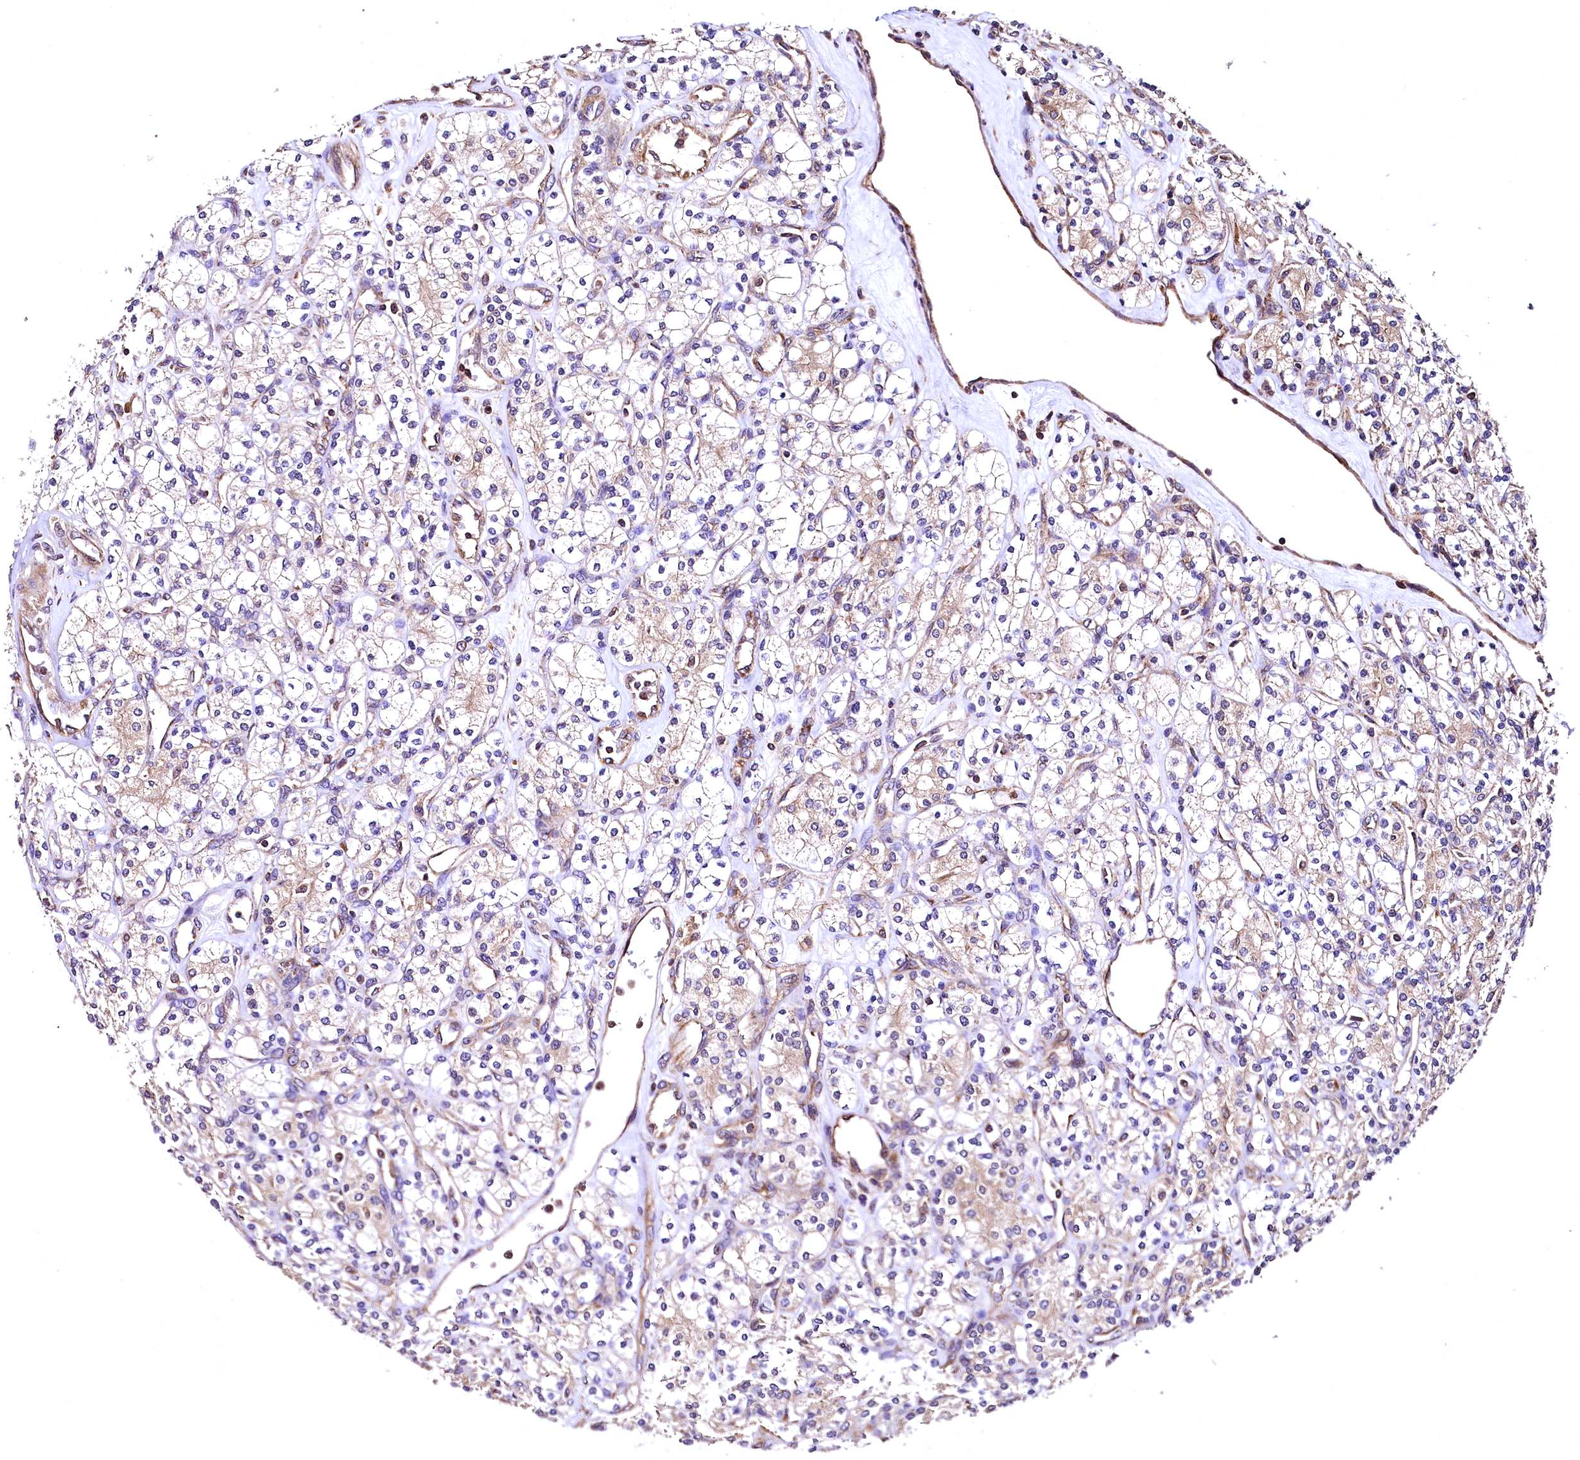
{"staining": {"intensity": "weak", "quantity": "25%-75%", "location": "cytoplasmic/membranous"}, "tissue": "renal cancer", "cell_type": "Tumor cells", "image_type": "cancer", "snomed": [{"axis": "morphology", "description": "Adenocarcinoma, NOS"}, {"axis": "topography", "description": "Kidney"}], "caption": "DAB (3,3'-diaminobenzidine) immunohistochemical staining of human renal adenocarcinoma shows weak cytoplasmic/membranous protein expression in about 25%-75% of tumor cells.", "gene": "LRSAM1", "patient": {"sex": "male", "age": 77}}